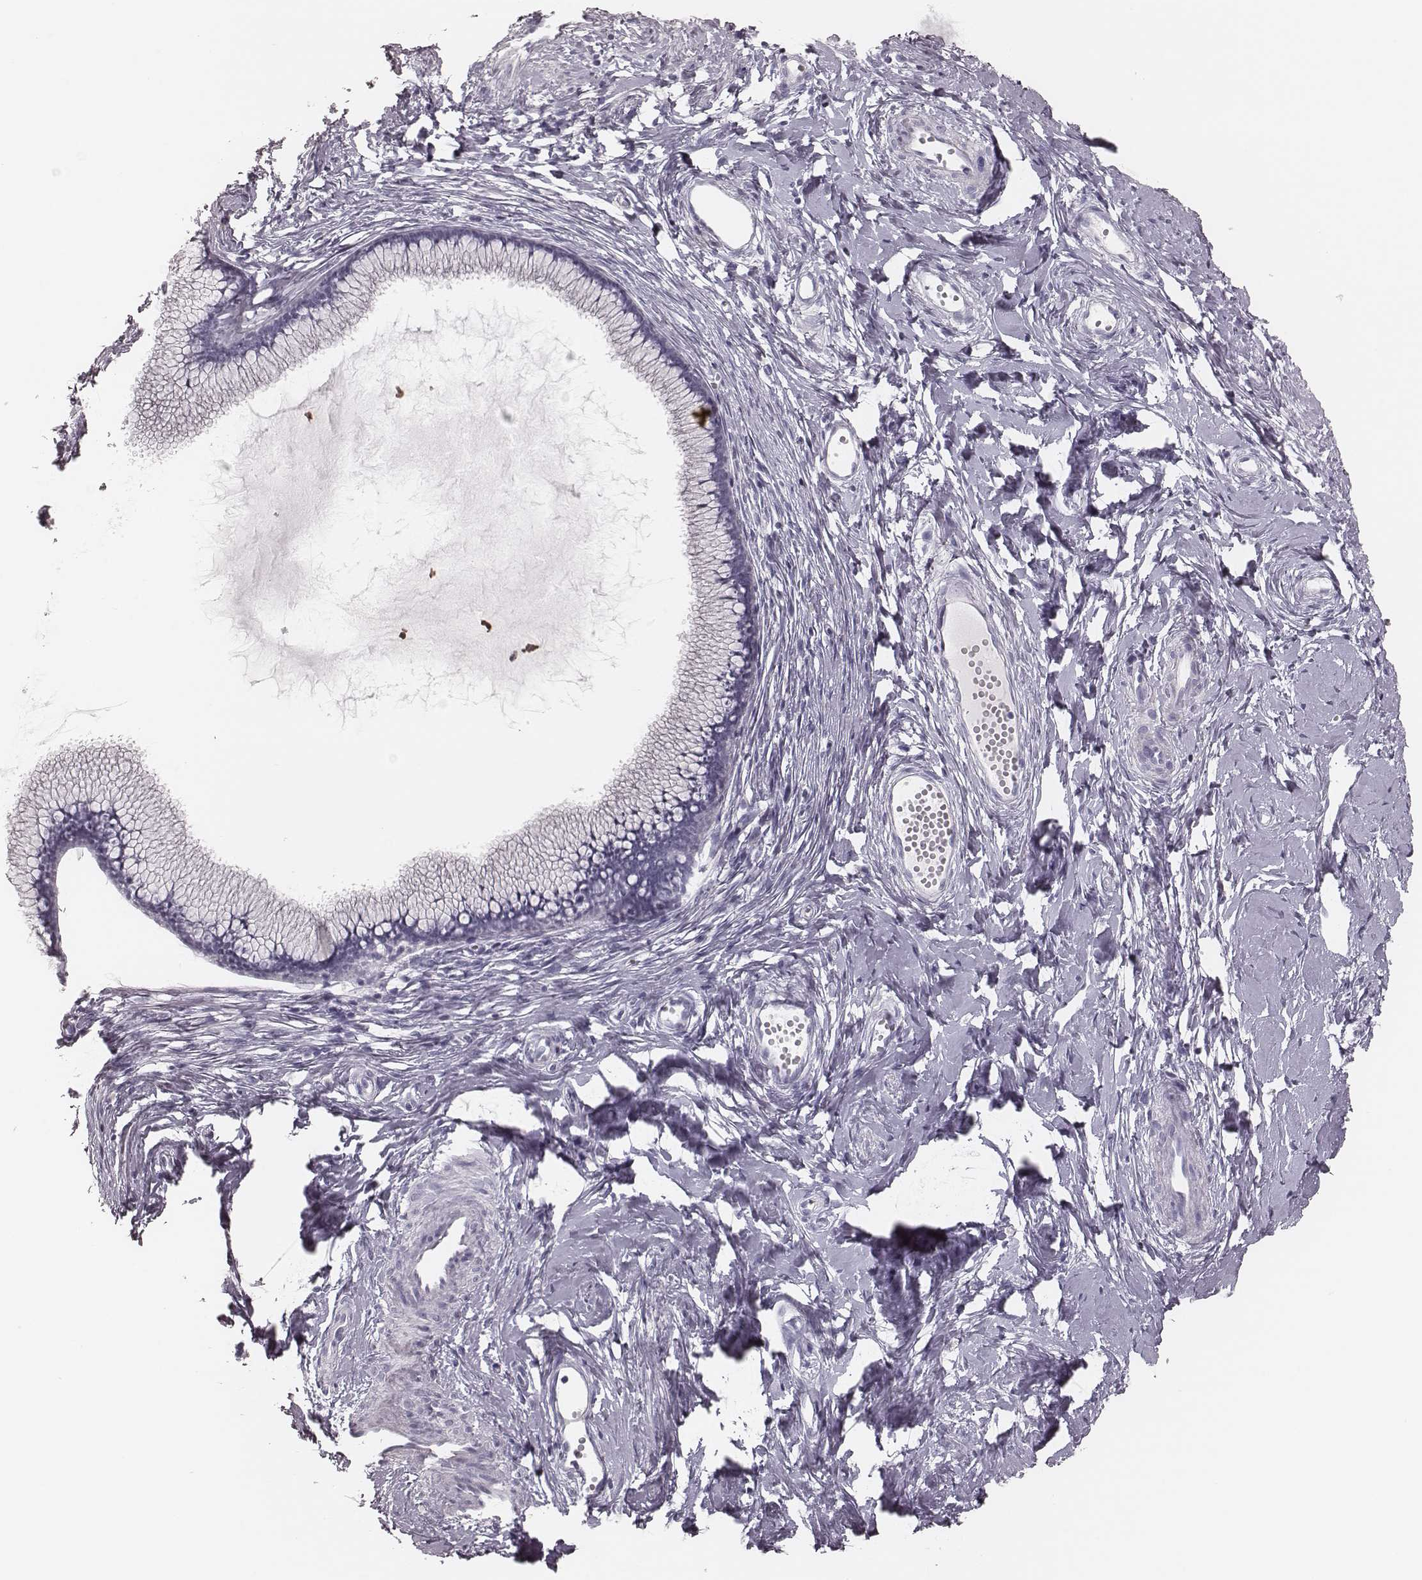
{"staining": {"intensity": "negative", "quantity": "none", "location": "none"}, "tissue": "cervix", "cell_type": "Glandular cells", "image_type": "normal", "snomed": [{"axis": "morphology", "description": "Normal tissue, NOS"}, {"axis": "topography", "description": "Cervix"}], "caption": "Immunohistochemistry (IHC) of normal human cervix displays no expression in glandular cells.", "gene": "ELANE", "patient": {"sex": "female", "age": 40}}